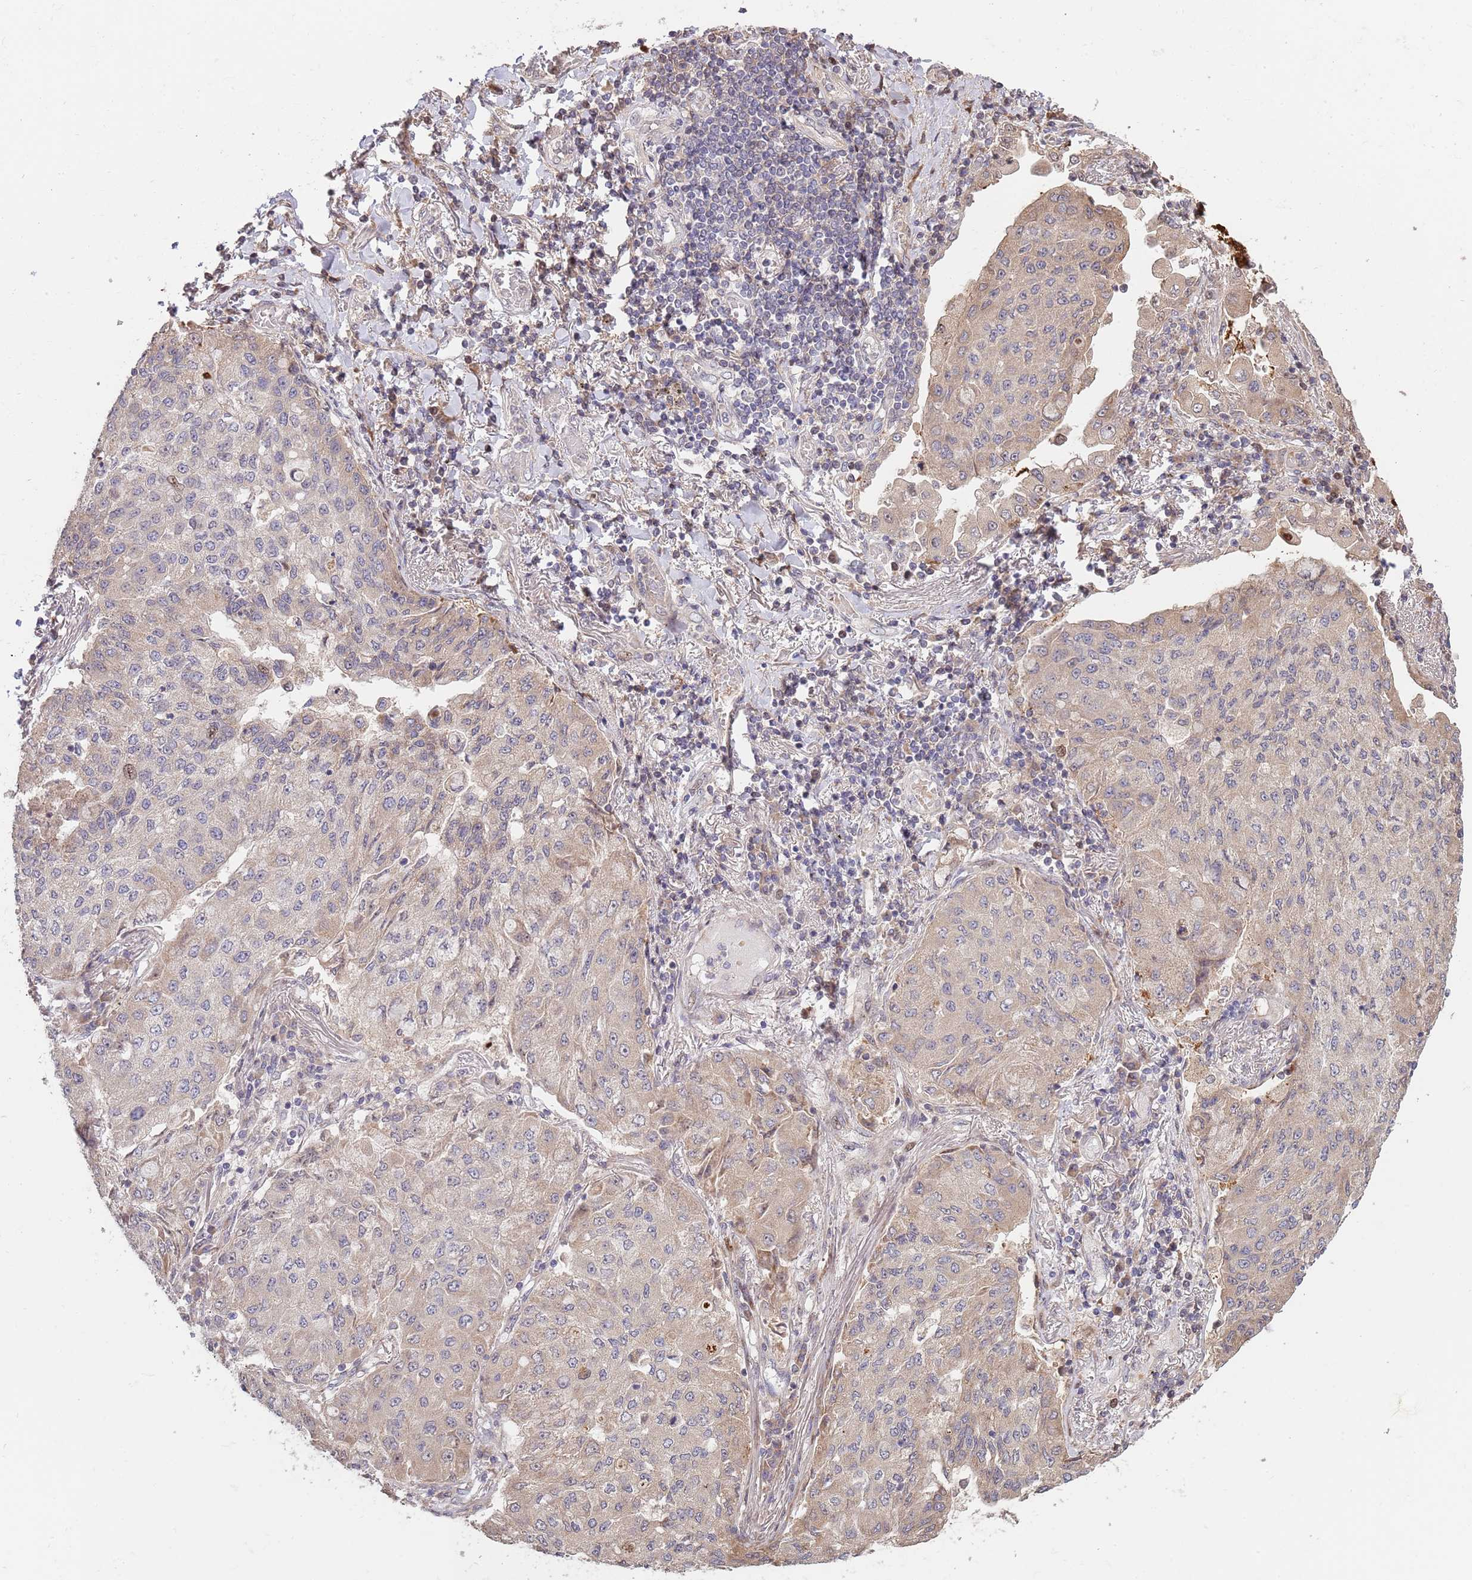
{"staining": {"intensity": "weak", "quantity": "<25%", "location": "cytoplasmic/membranous"}, "tissue": "lung cancer", "cell_type": "Tumor cells", "image_type": "cancer", "snomed": [{"axis": "morphology", "description": "Squamous cell carcinoma, NOS"}, {"axis": "topography", "description": "Lung"}], "caption": "Protein analysis of lung squamous cell carcinoma demonstrates no significant staining in tumor cells. Brightfield microscopy of IHC stained with DAB (3,3'-diaminobenzidine) (brown) and hematoxylin (blue), captured at high magnification.", "gene": "SYNDIG1L", "patient": {"sex": "male", "age": 74}}